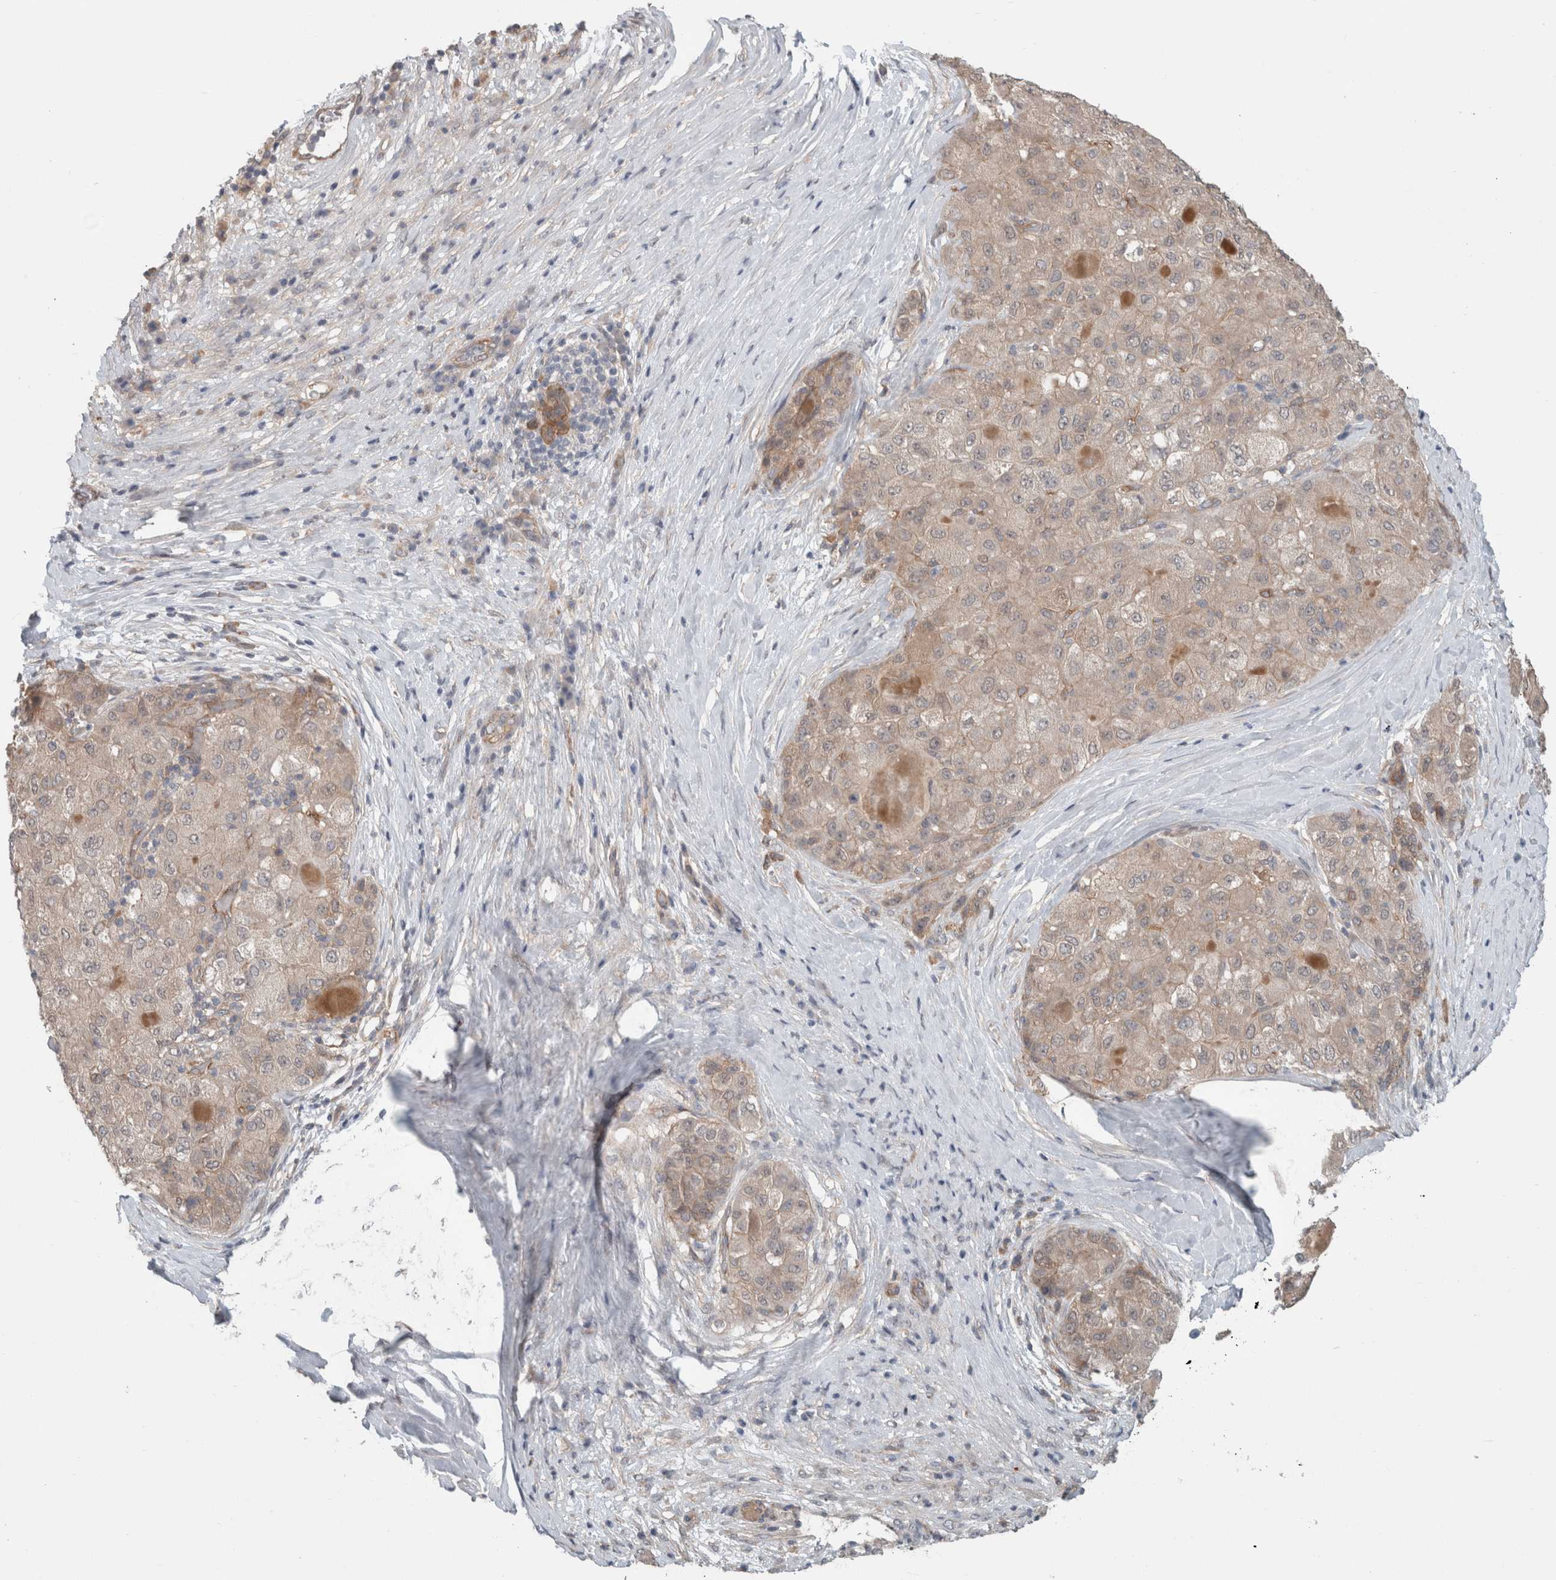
{"staining": {"intensity": "weak", "quantity": "<25%", "location": "cytoplasmic/membranous"}, "tissue": "liver cancer", "cell_type": "Tumor cells", "image_type": "cancer", "snomed": [{"axis": "morphology", "description": "Carcinoma, Hepatocellular, NOS"}, {"axis": "topography", "description": "Liver"}], "caption": "This is an IHC image of human hepatocellular carcinoma (liver). There is no staining in tumor cells.", "gene": "RASAL2", "patient": {"sex": "male", "age": 80}}